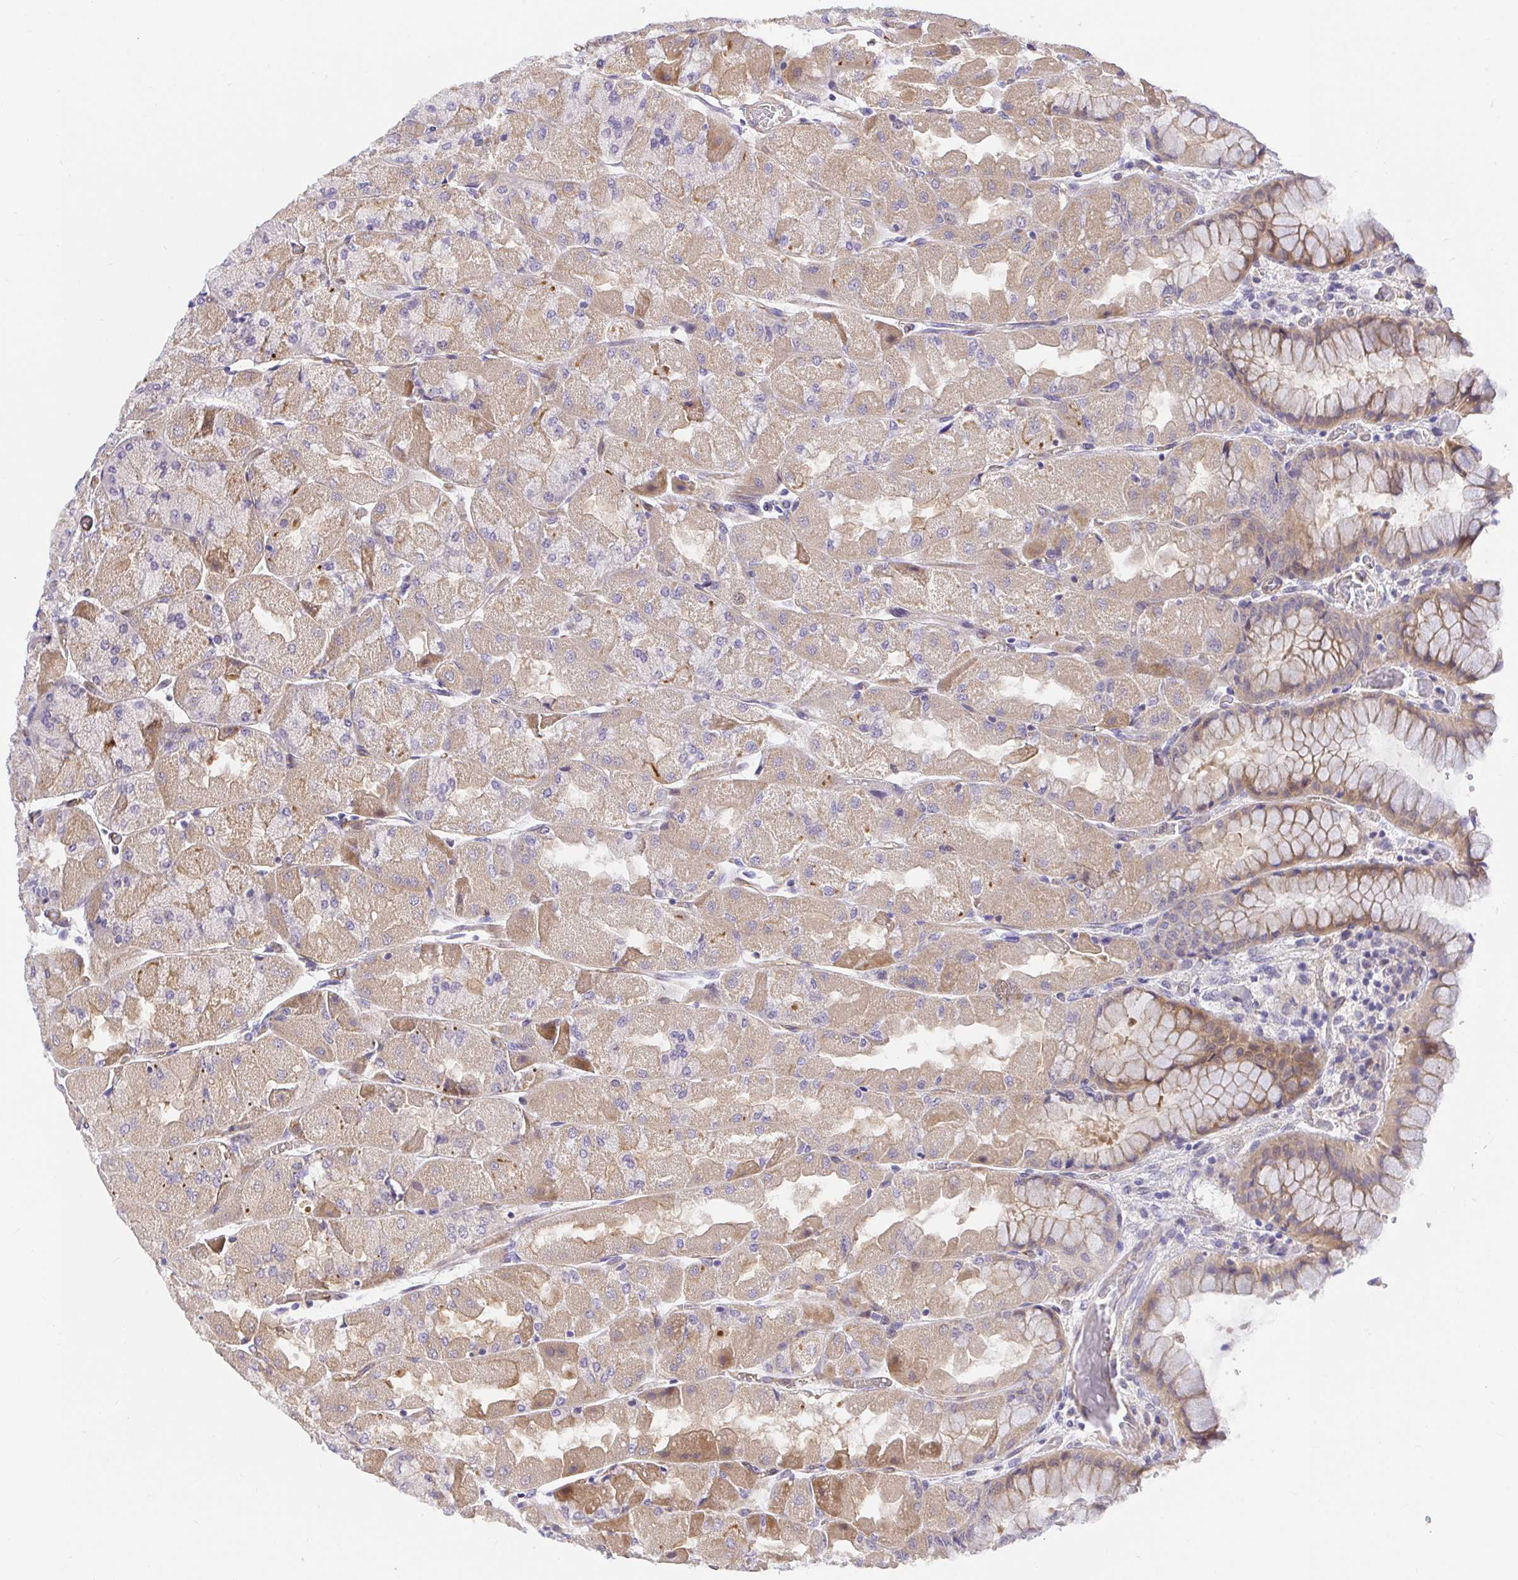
{"staining": {"intensity": "moderate", "quantity": ">75%", "location": "cytoplasmic/membranous"}, "tissue": "stomach", "cell_type": "Glandular cells", "image_type": "normal", "snomed": [{"axis": "morphology", "description": "Normal tissue, NOS"}, {"axis": "topography", "description": "Stomach"}], "caption": "Approximately >75% of glandular cells in normal human stomach display moderate cytoplasmic/membranous protein staining as visualized by brown immunohistochemical staining.", "gene": "TRIM55", "patient": {"sex": "female", "age": 61}}